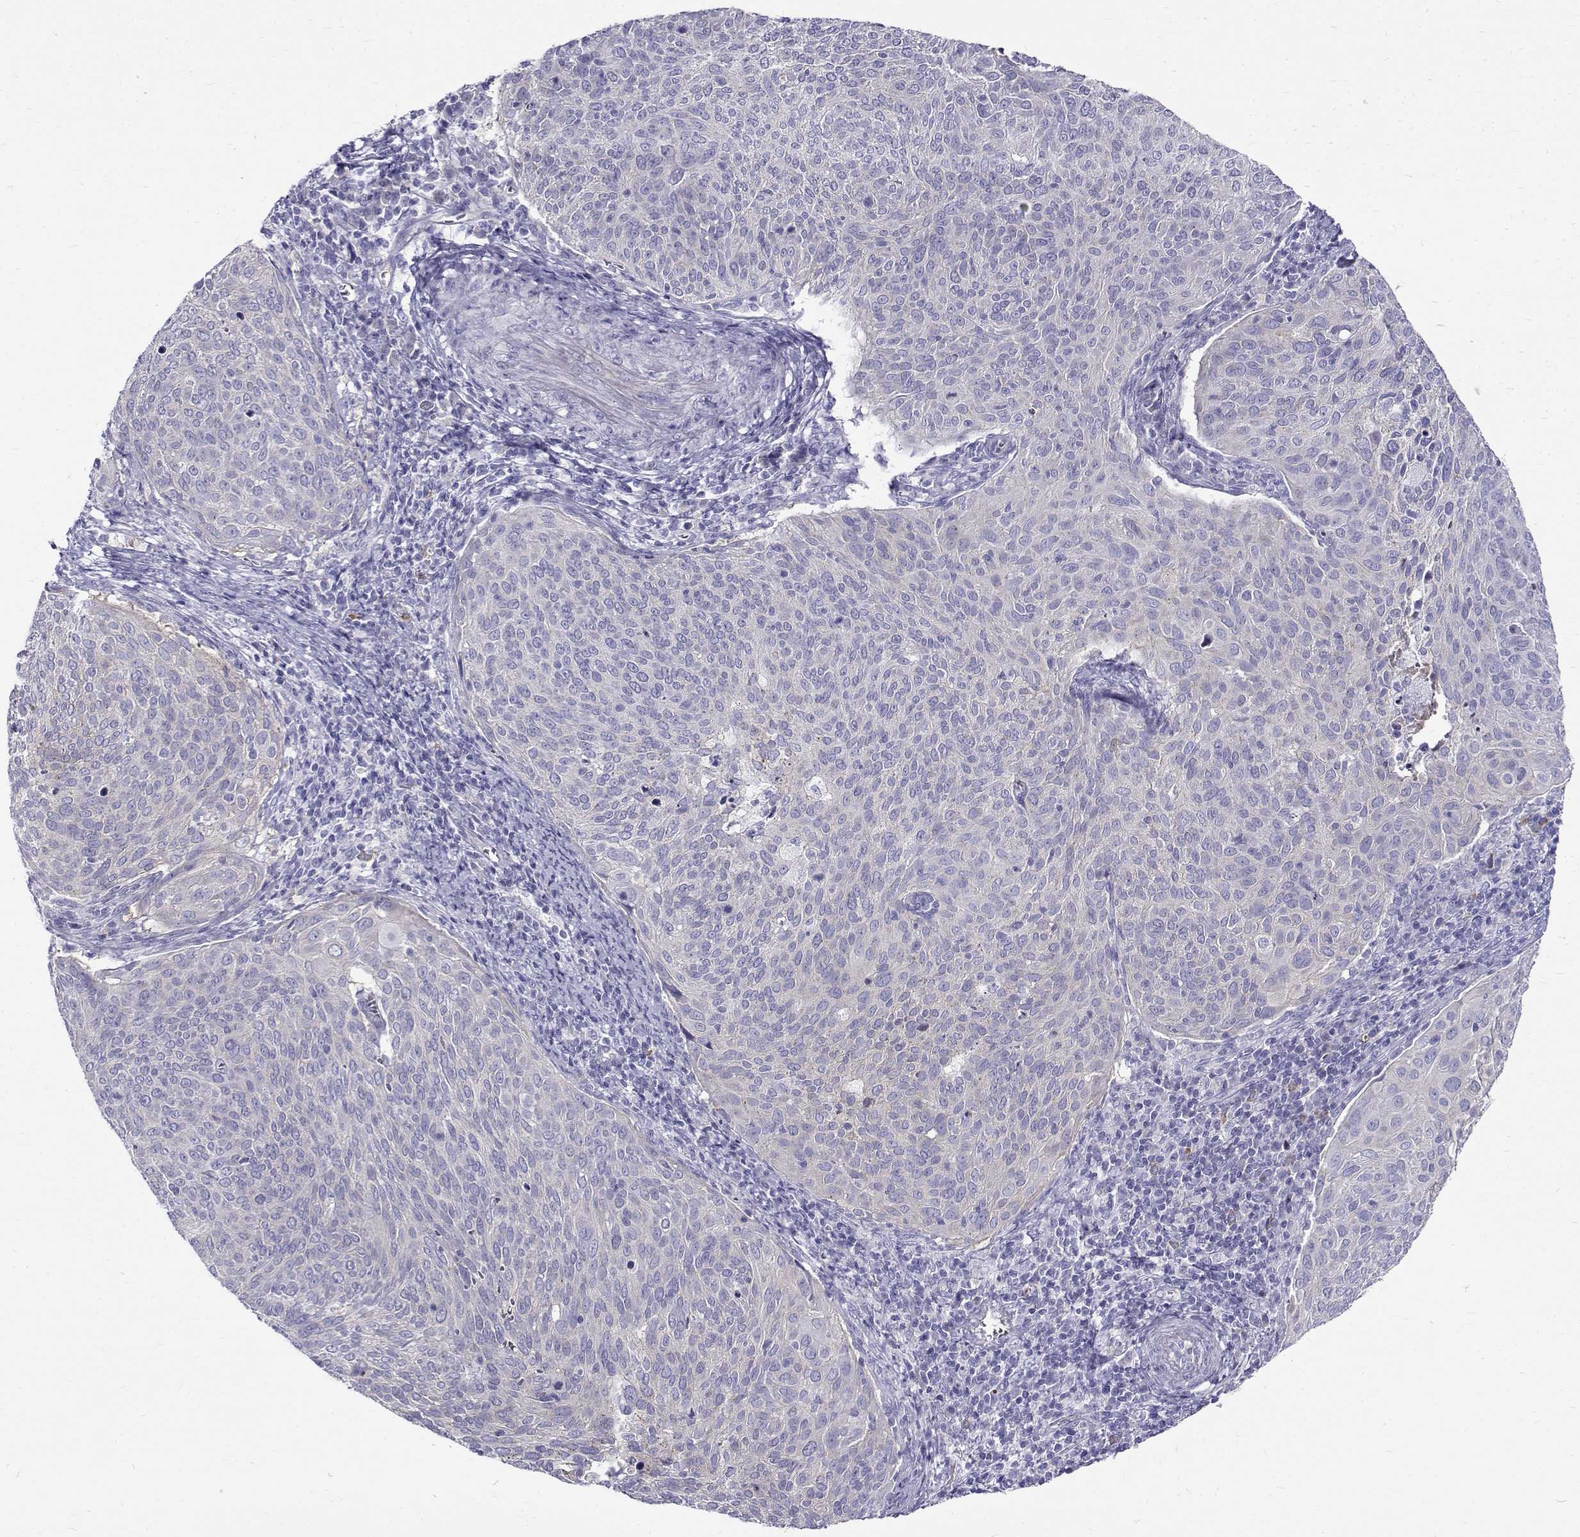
{"staining": {"intensity": "negative", "quantity": "none", "location": "none"}, "tissue": "cervical cancer", "cell_type": "Tumor cells", "image_type": "cancer", "snomed": [{"axis": "morphology", "description": "Squamous cell carcinoma, NOS"}, {"axis": "topography", "description": "Cervix"}], "caption": "An immunohistochemistry micrograph of cervical cancer is shown. There is no staining in tumor cells of cervical cancer.", "gene": "IGSF1", "patient": {"sex": "female", "age": 39}}